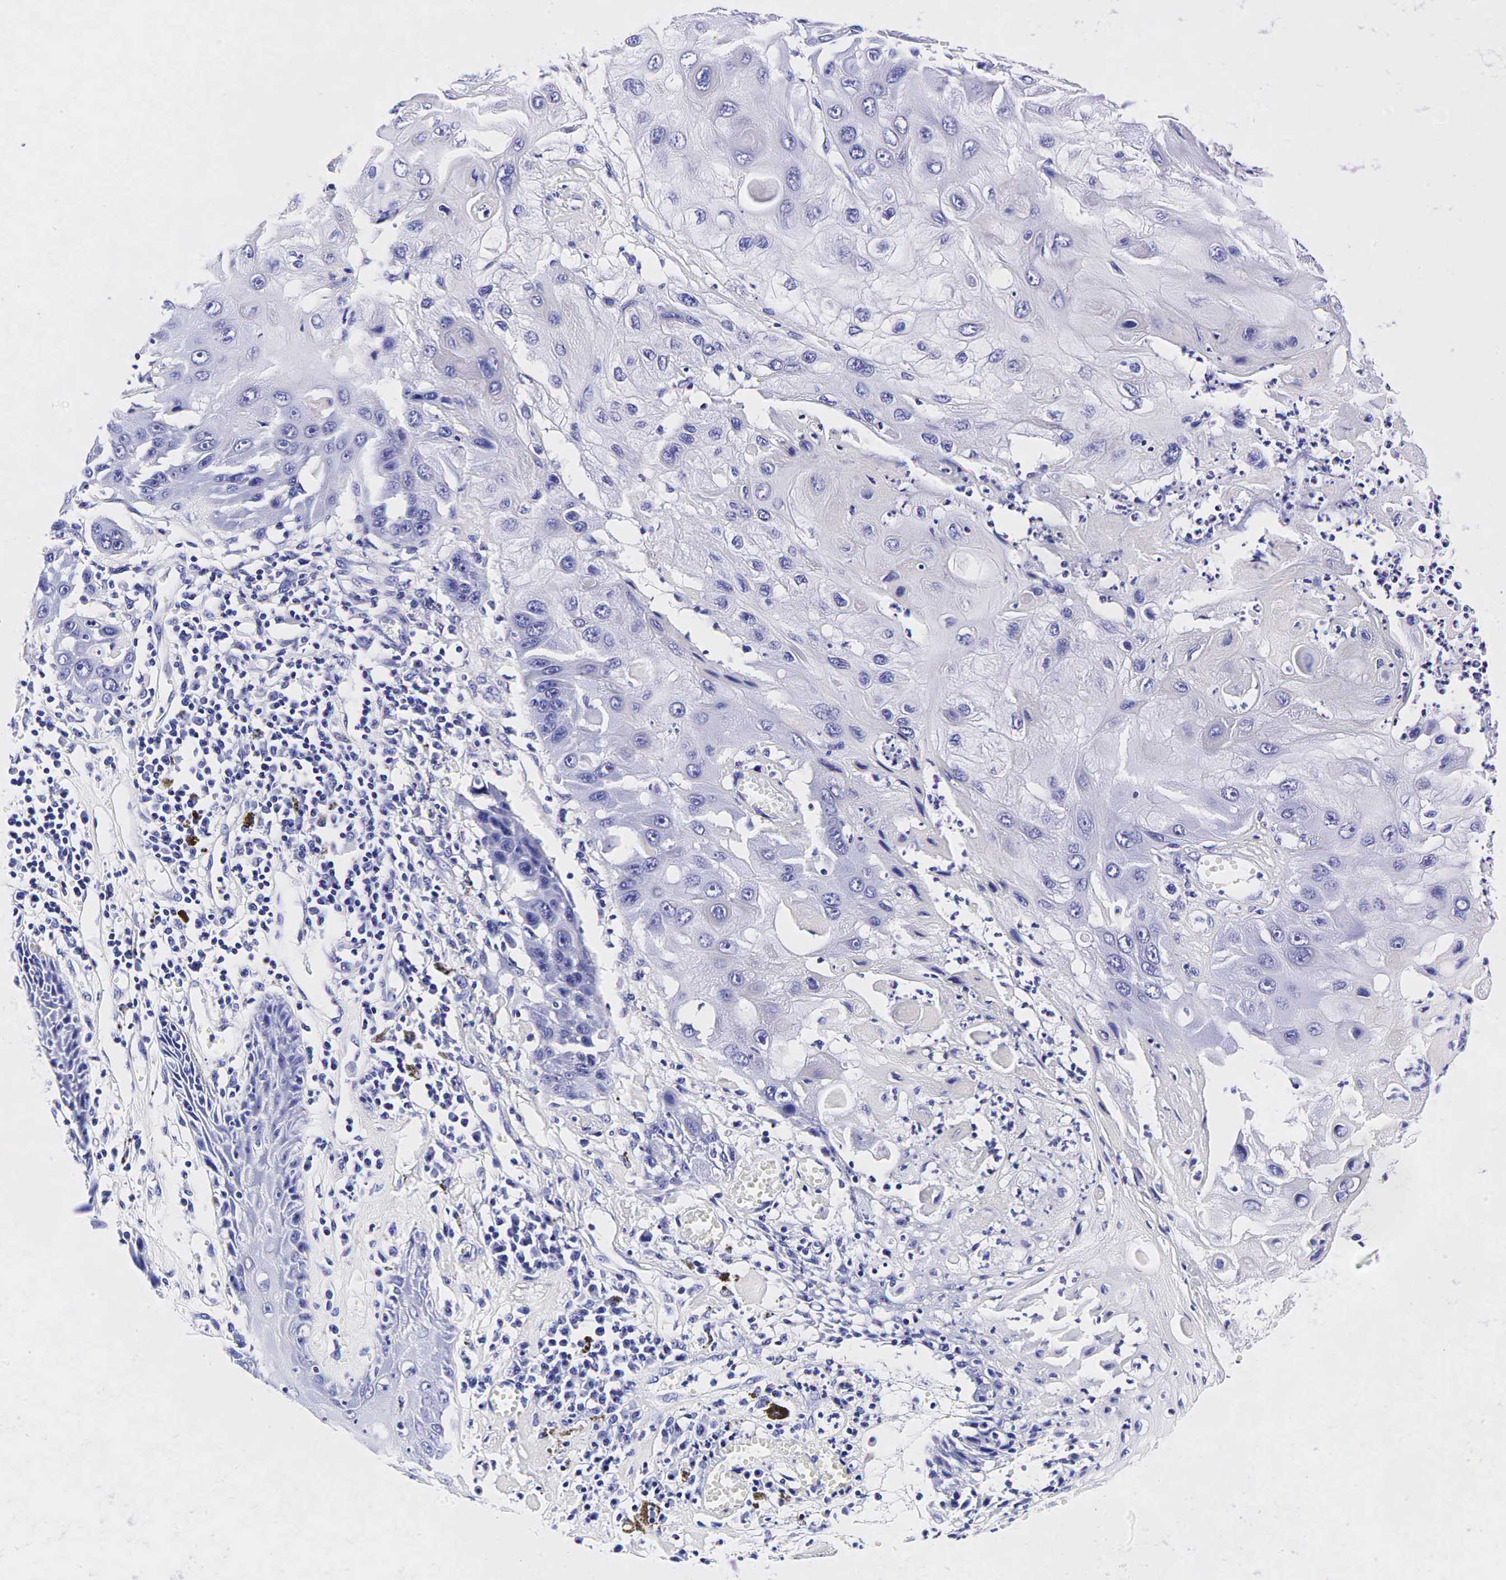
{"staining": {"intensity": "negative", "quantity": "none", "location": "none"}, "tissue": "skin cancer", "cell_type": "Tumor cells", "image_type": "cancer", "snomed": [{"axis": "morphology", "description": "Squamous cell carcinoma, NOS"}, {"axis": "topography", "description": "Skin"}, {"axis": "topography", "description": "Anal"}], "caption": "This is an IHC histopathology image of skin cancer (squamous cell carcinoma). There is no positivity in tumor cells.", "gene": "GCG", "patient": {"sex": "male", "age": 61}}